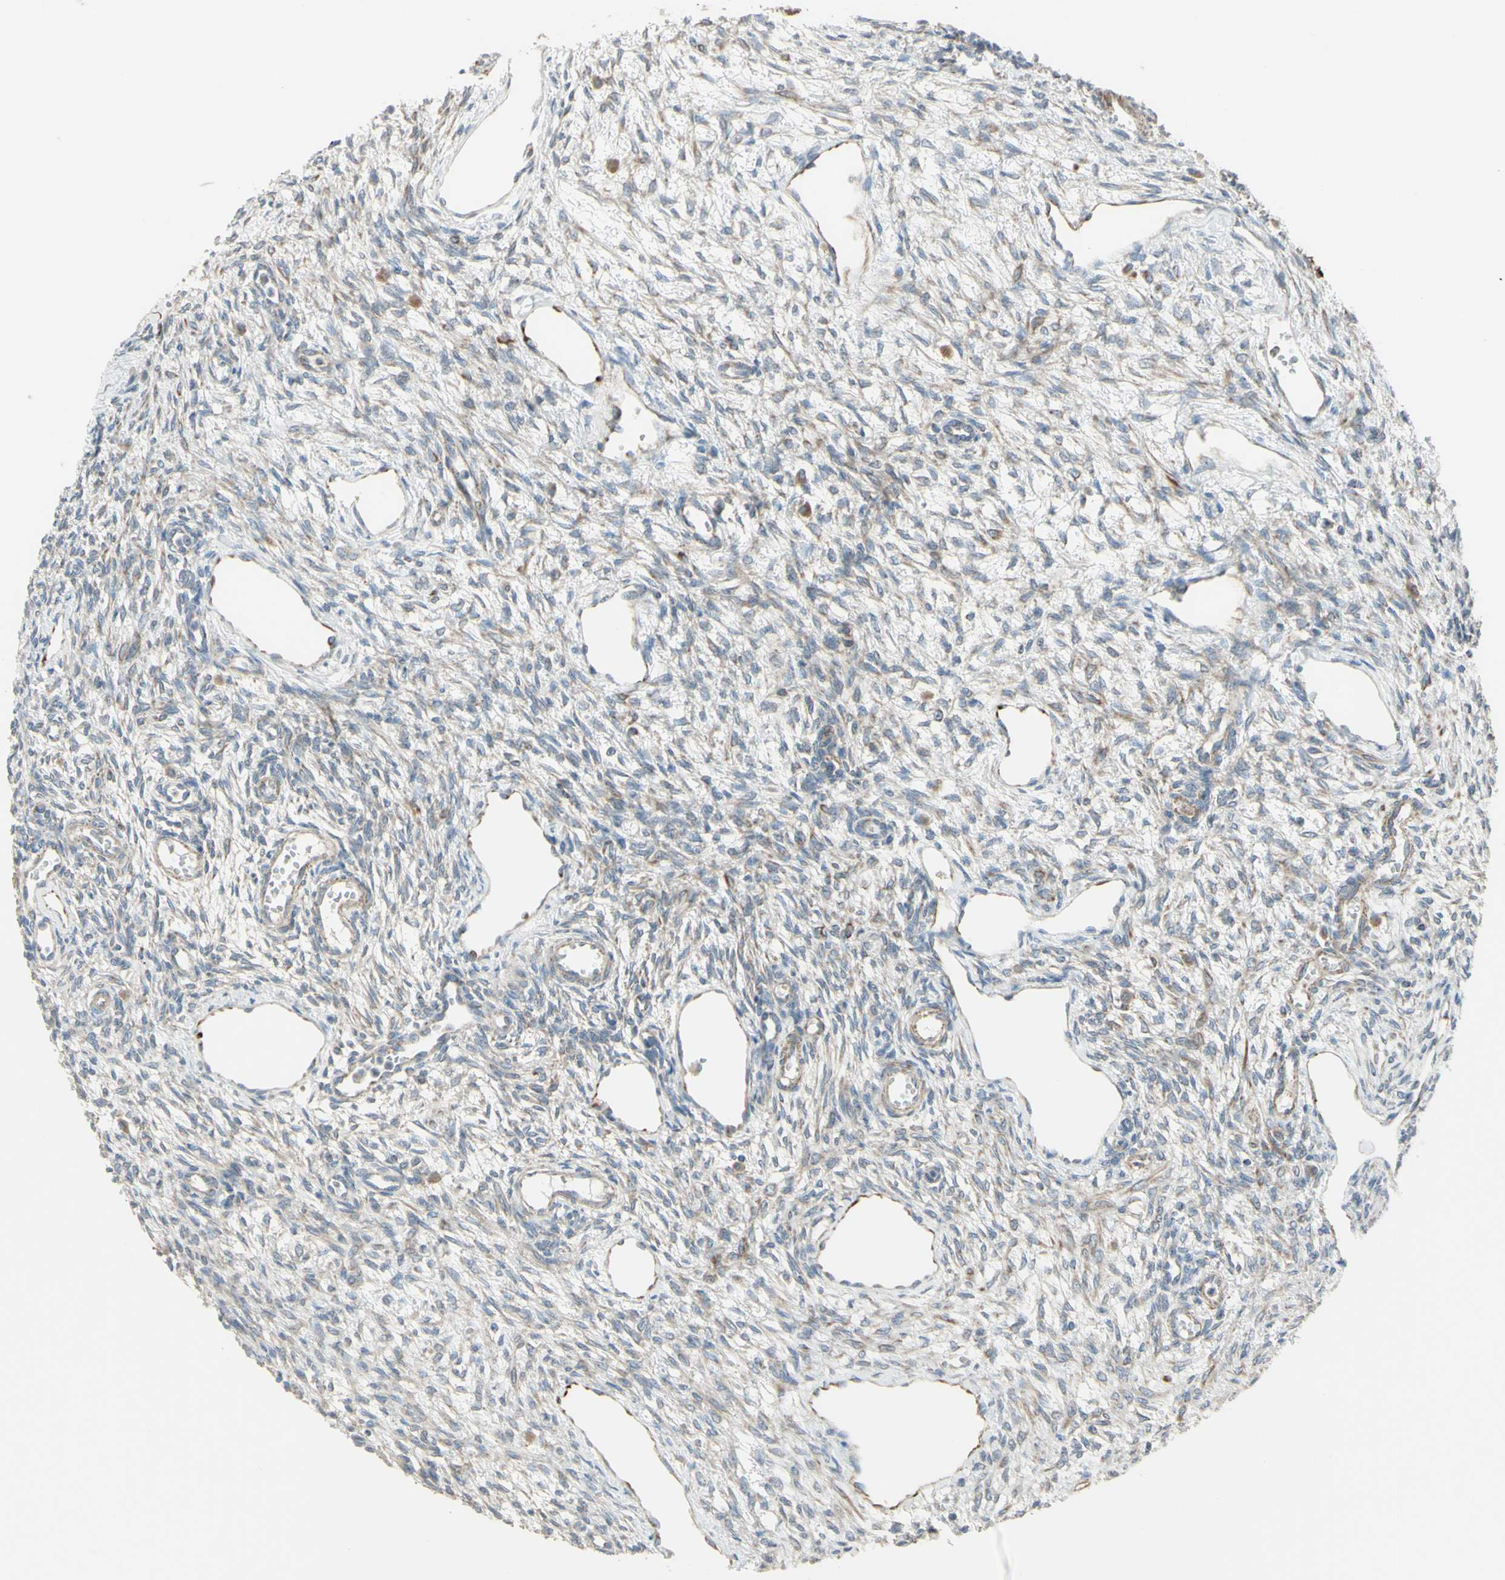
{"staining": {"intensity": "weak", "quantity": ">75%", "location": "cytoplasmic/membranous"}, "tissue": "ovary", "cell_type": "Follicle cells", "image_type": "normal", "snomed": [{"axis": "morphology", "description": "Normal tissue, NOS"}, {"axis": "topography", "description": "Ovary"}], "caption": "Follicle cells display weak cytoplasmic/membranous staining in approximately >75% of cells in benign ovary. (DAB IHC, brown staining for protein, blue staining for nuclei).", "gene": "FAM171B", "patient": {"sex": "female", "age": 33}}